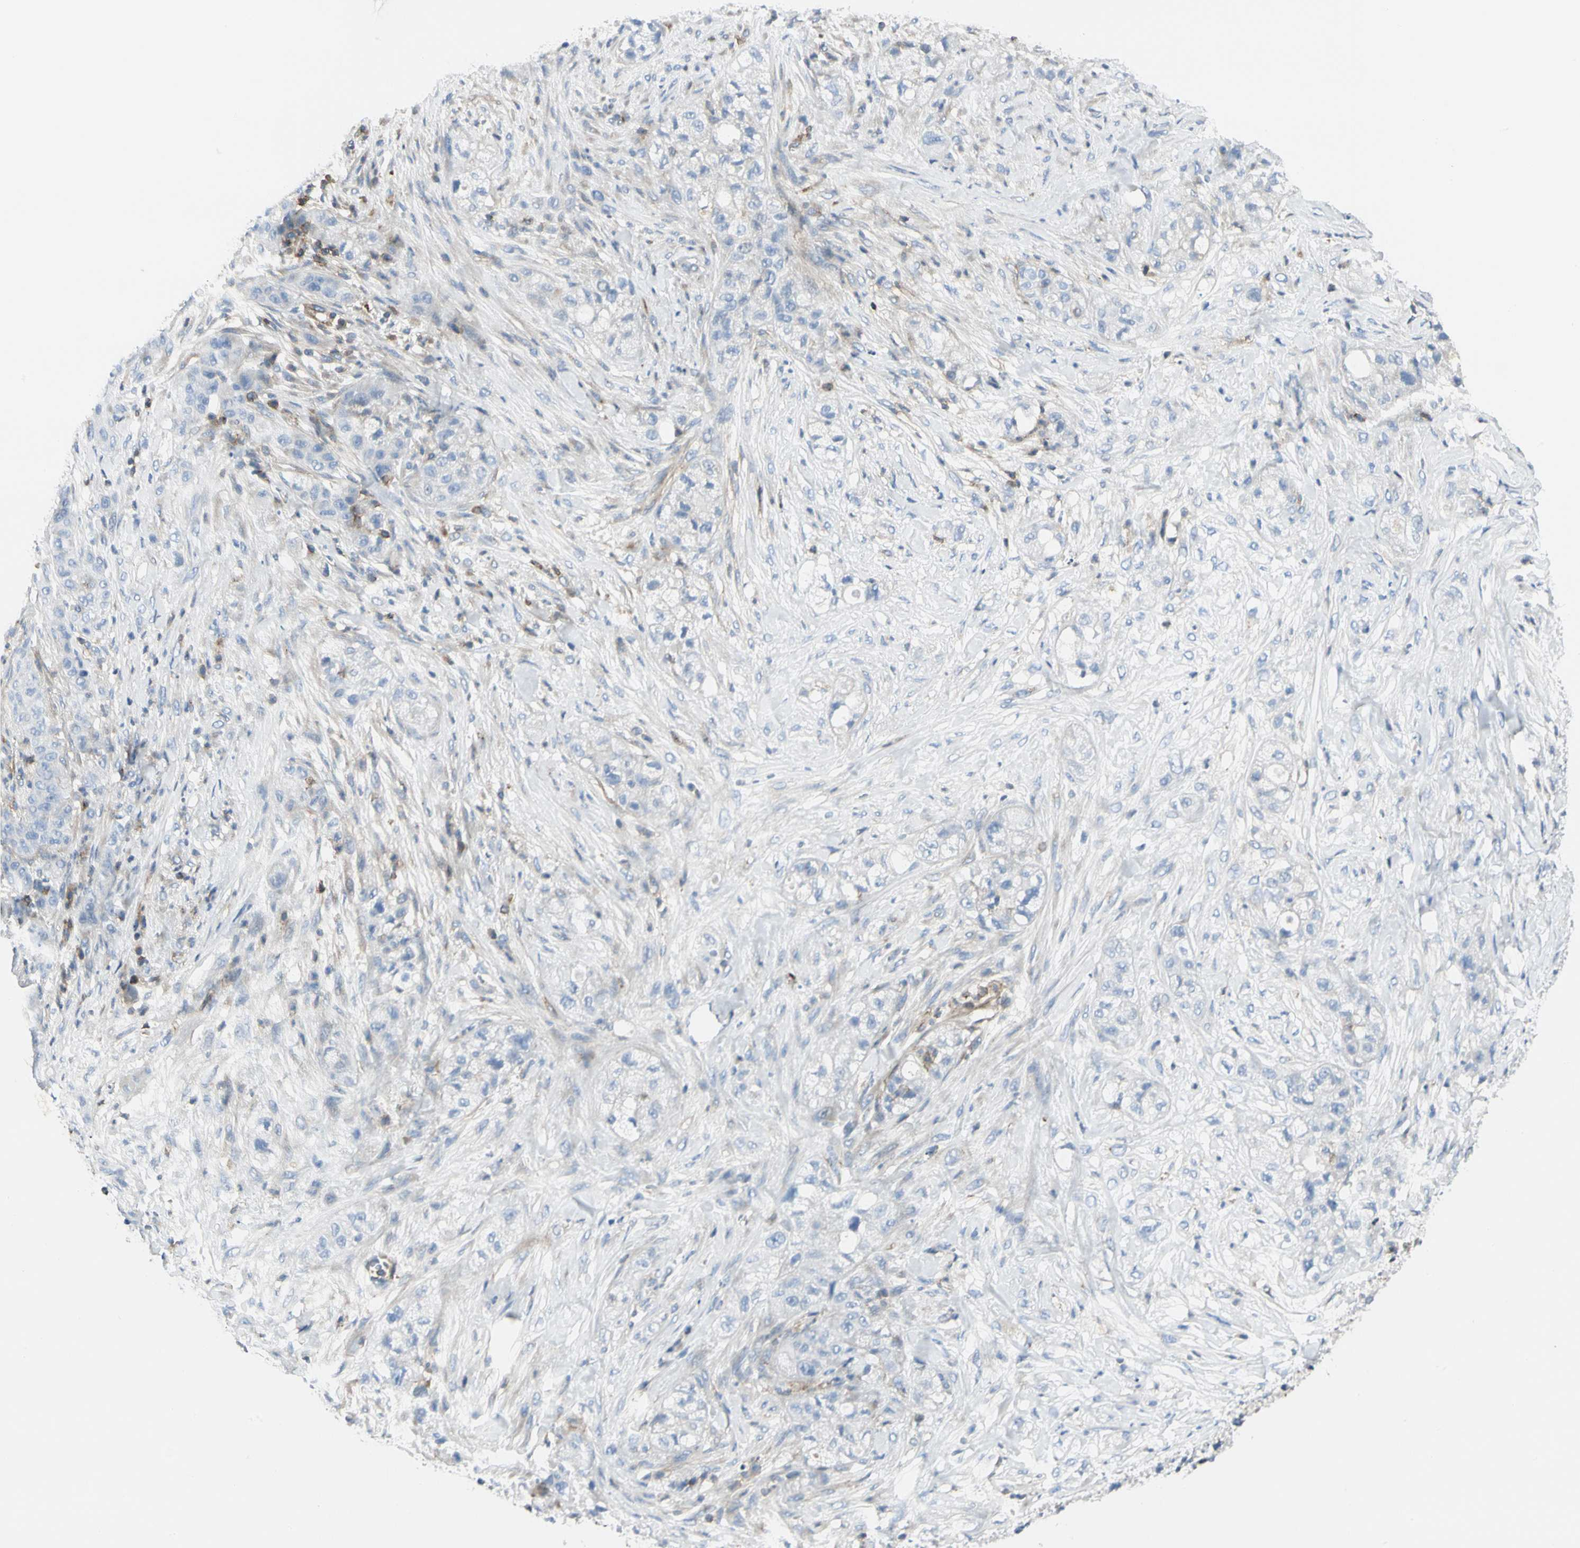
{"staining": {"intensity": "weak", "quantity": "<25%", "location": "cytoplasmic/membranous"}, "tissue": "pancreatic cancer", "cell_type": "Tumor cells", "image_type": "cancer", "snomed": [{"axis": "morphology", "description": "Adenocarcinoma, NOS"}, {"axis": "topography", "description": "Pancreas"}], "caption": "This is an immunohistochemistry (IHC) histopathology image of human adenocarcinoma (pancreatic). There is no positivity in tumor cells.", "gene": "CLEC2B", "patient": {"sex": "female", "age": 78}}